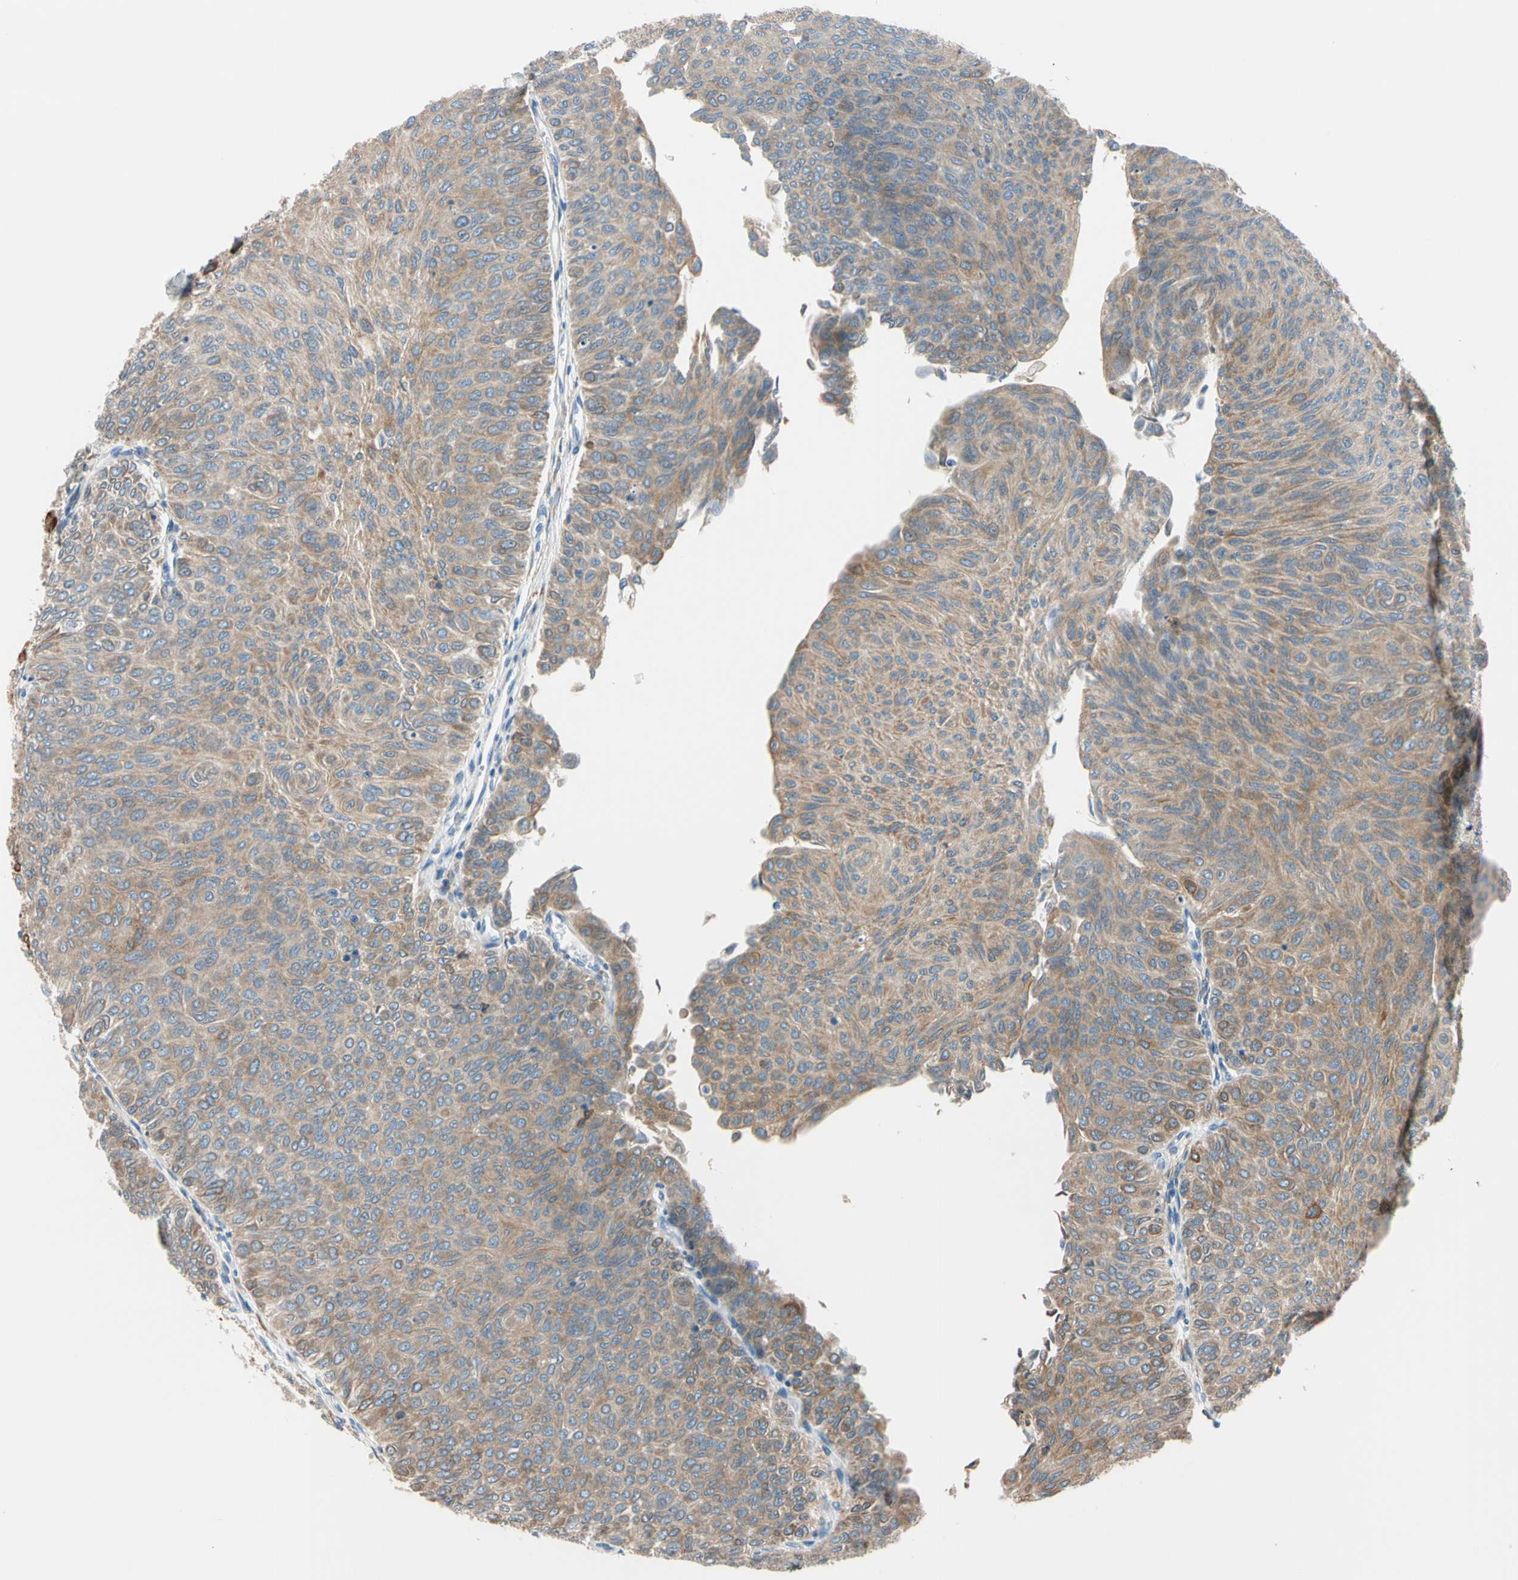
{"staining": {"intensity": "moderate", "quantity": ">75%", "location": "cytoplasmic/membranous"}, "tissue": "urothelial cancer", "cell_type": "Tumor cells", "image_type": "cancer", "snomed": [{"axis": "morphology", "description": "Urothelial carcinoma, Low grade"}, {"axis": "topography", "description": "Urinary bladder"}], "caption": "A micrograph showing moderate cytoplasmic/membranous staining in approximately >75% of tumor cells in urothelial cancer, as visualized by brown immunohistochemical staining.", "gene": "LRPAP1", "patient": {"sex": "male", "age": 78}}